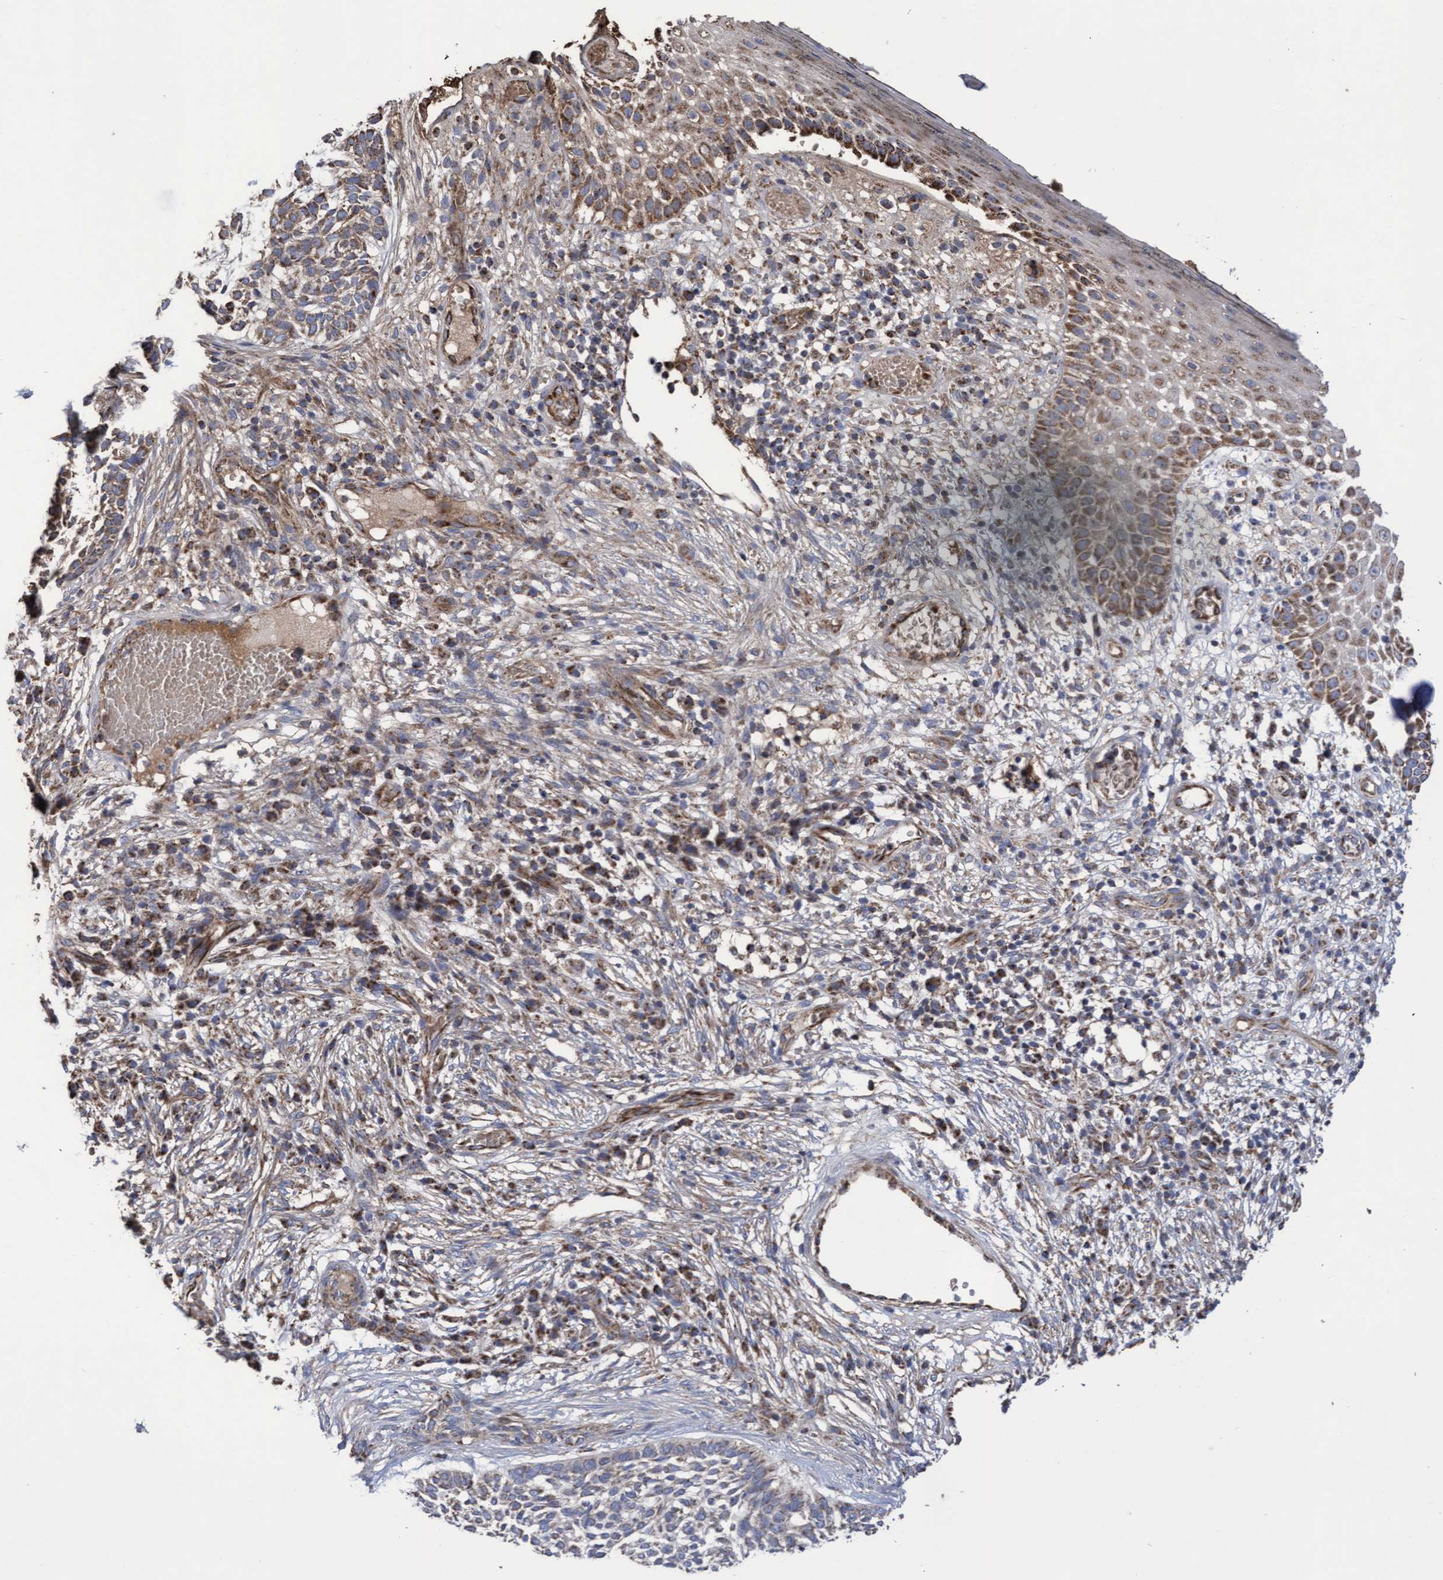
{"staining": {"intensity": "moderate", "quantity": "<25%", "location": "cytoplasmic/membranous"}, "tissue": "skin cancer", "cell_type": "Tumor cells", "image_type": "cancer", "snomed": [{"axis": "morphology", "description": "Basal cell carcinoma"}, {"axis": "topography", "description": "Skin"}], "caption": "The photomicrograph displays immunohistochemical staining of skin cancer (basal cell carcinoma). There is moderate cytoplasmic/membranous positivity is appreciated in about <25% of tumor cells.", "gene": "COBL", "patient": {"sex": "female", "age": 64}}